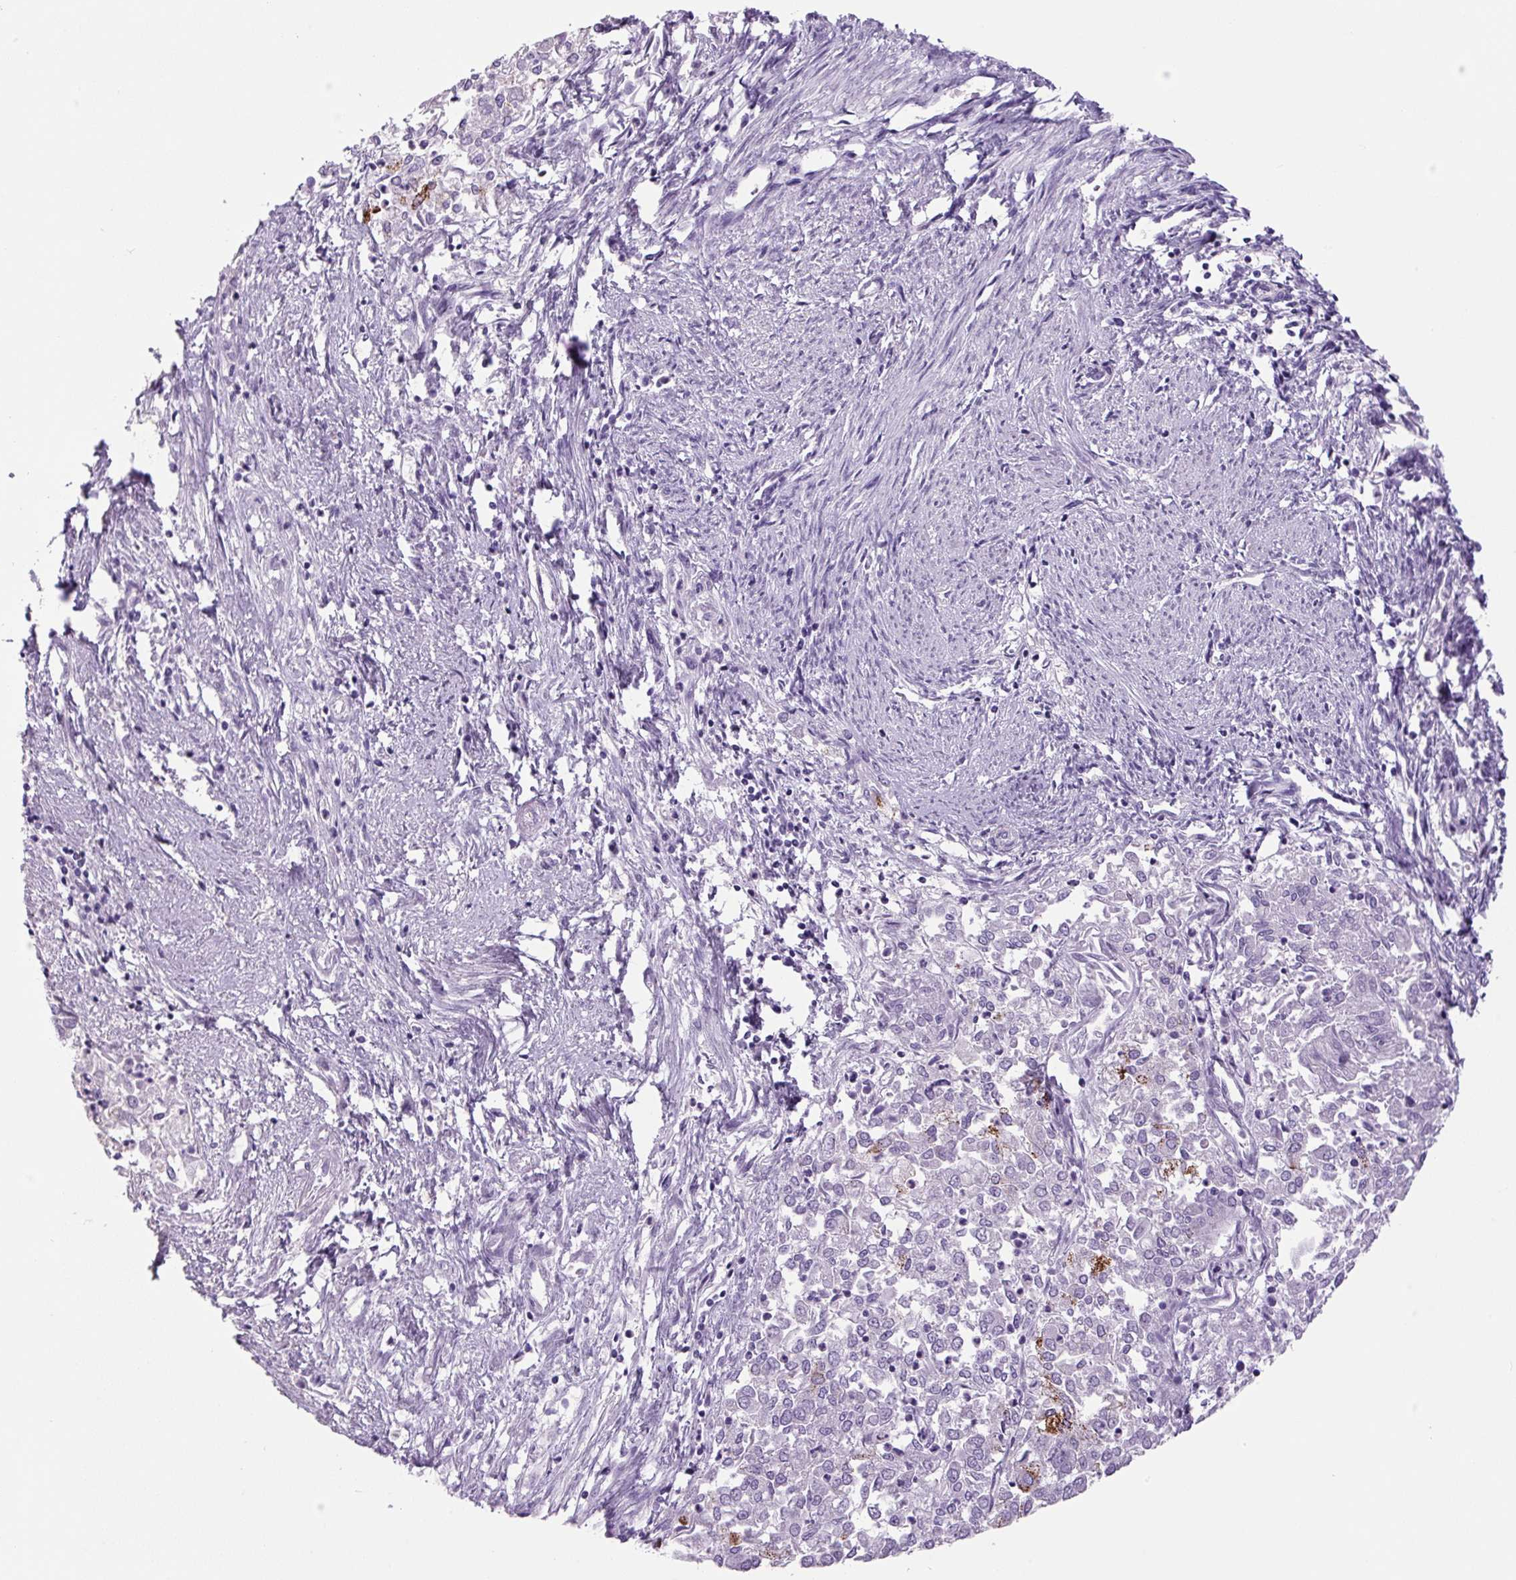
{"staining": {"intensity": "moderate", "quantity": "<25%", "location": "cytoplasmic/membranous"}, "tissue": "endometrial cancer", "cell_type": "Tumor cells", "image_type": "cancer", "snomed": [{"axis": "morphology", "description": "Adenocarcinoma, NOS"}, {"axis": "topography", "description": "Endometrium"}], "caption": "A low amount of moderate cytoplasmic/membranous expression is identified in about <25% of tumor cells in endometrial cancer (adenocarcinoma) tissue.", "gene": "CHGA", "patient": {"sex": "female", "age": 57}}